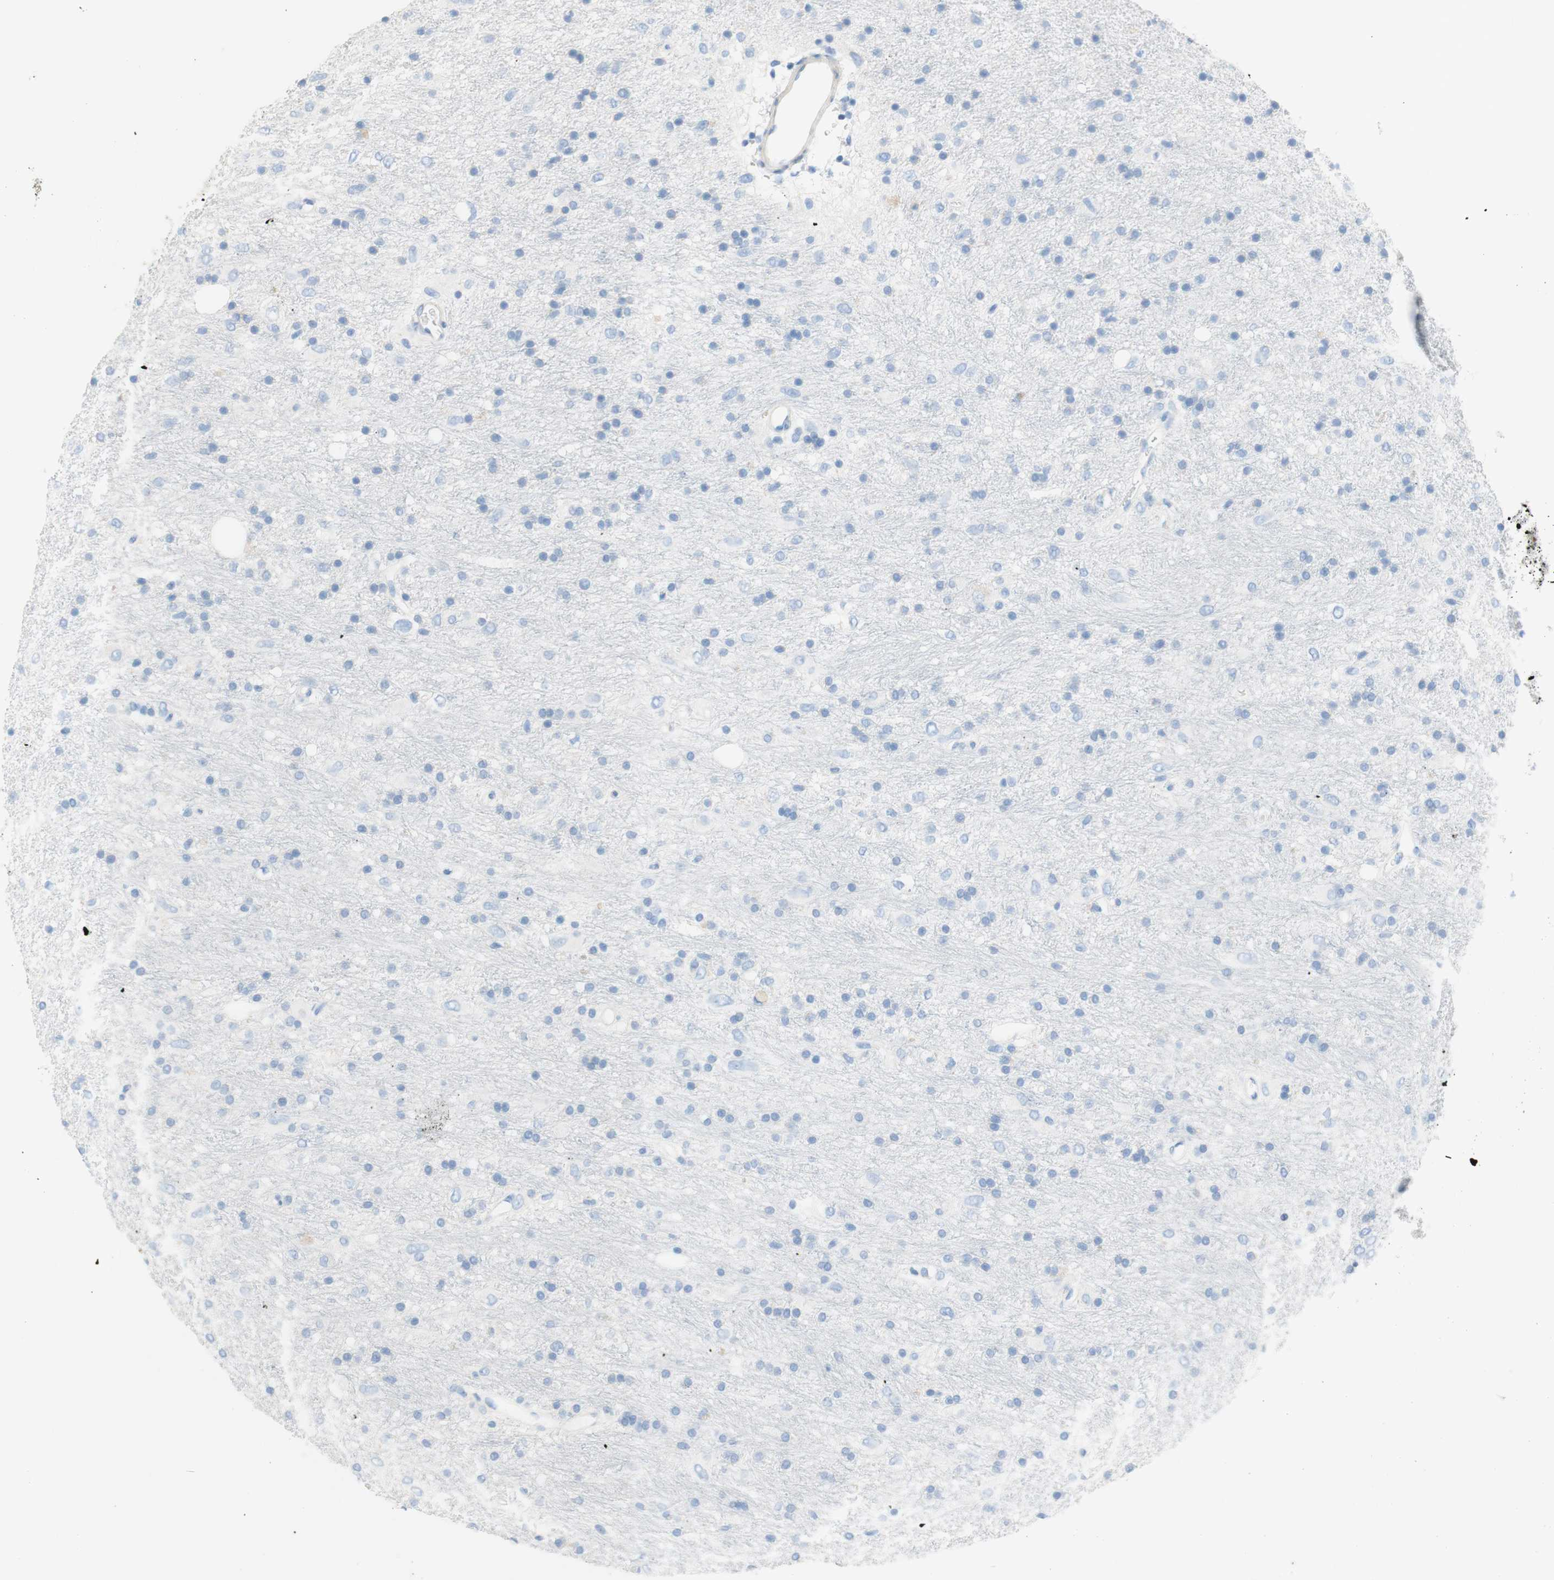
{"staining": {"intensity": "negative", "quantity": "none", "location": "none"}, "tissue": "glioma", "cell_type": "Tumor cells", "image_type": "cancer", "snomed": [{"axis": "morphology", "description": "Glioma, malignant, Low grade"}, {"axis": "topography", "description": "Brain"}], "caption": "IHC histopathology image of human glioma stained for a protein (brown), which exhibits no expression in tumor cells. (Immunohistochemistry (ihc), brightfield microscopy, high magnification).", "gene": "CEACAM1", "patient": {"sex": "male", "age": 77}}